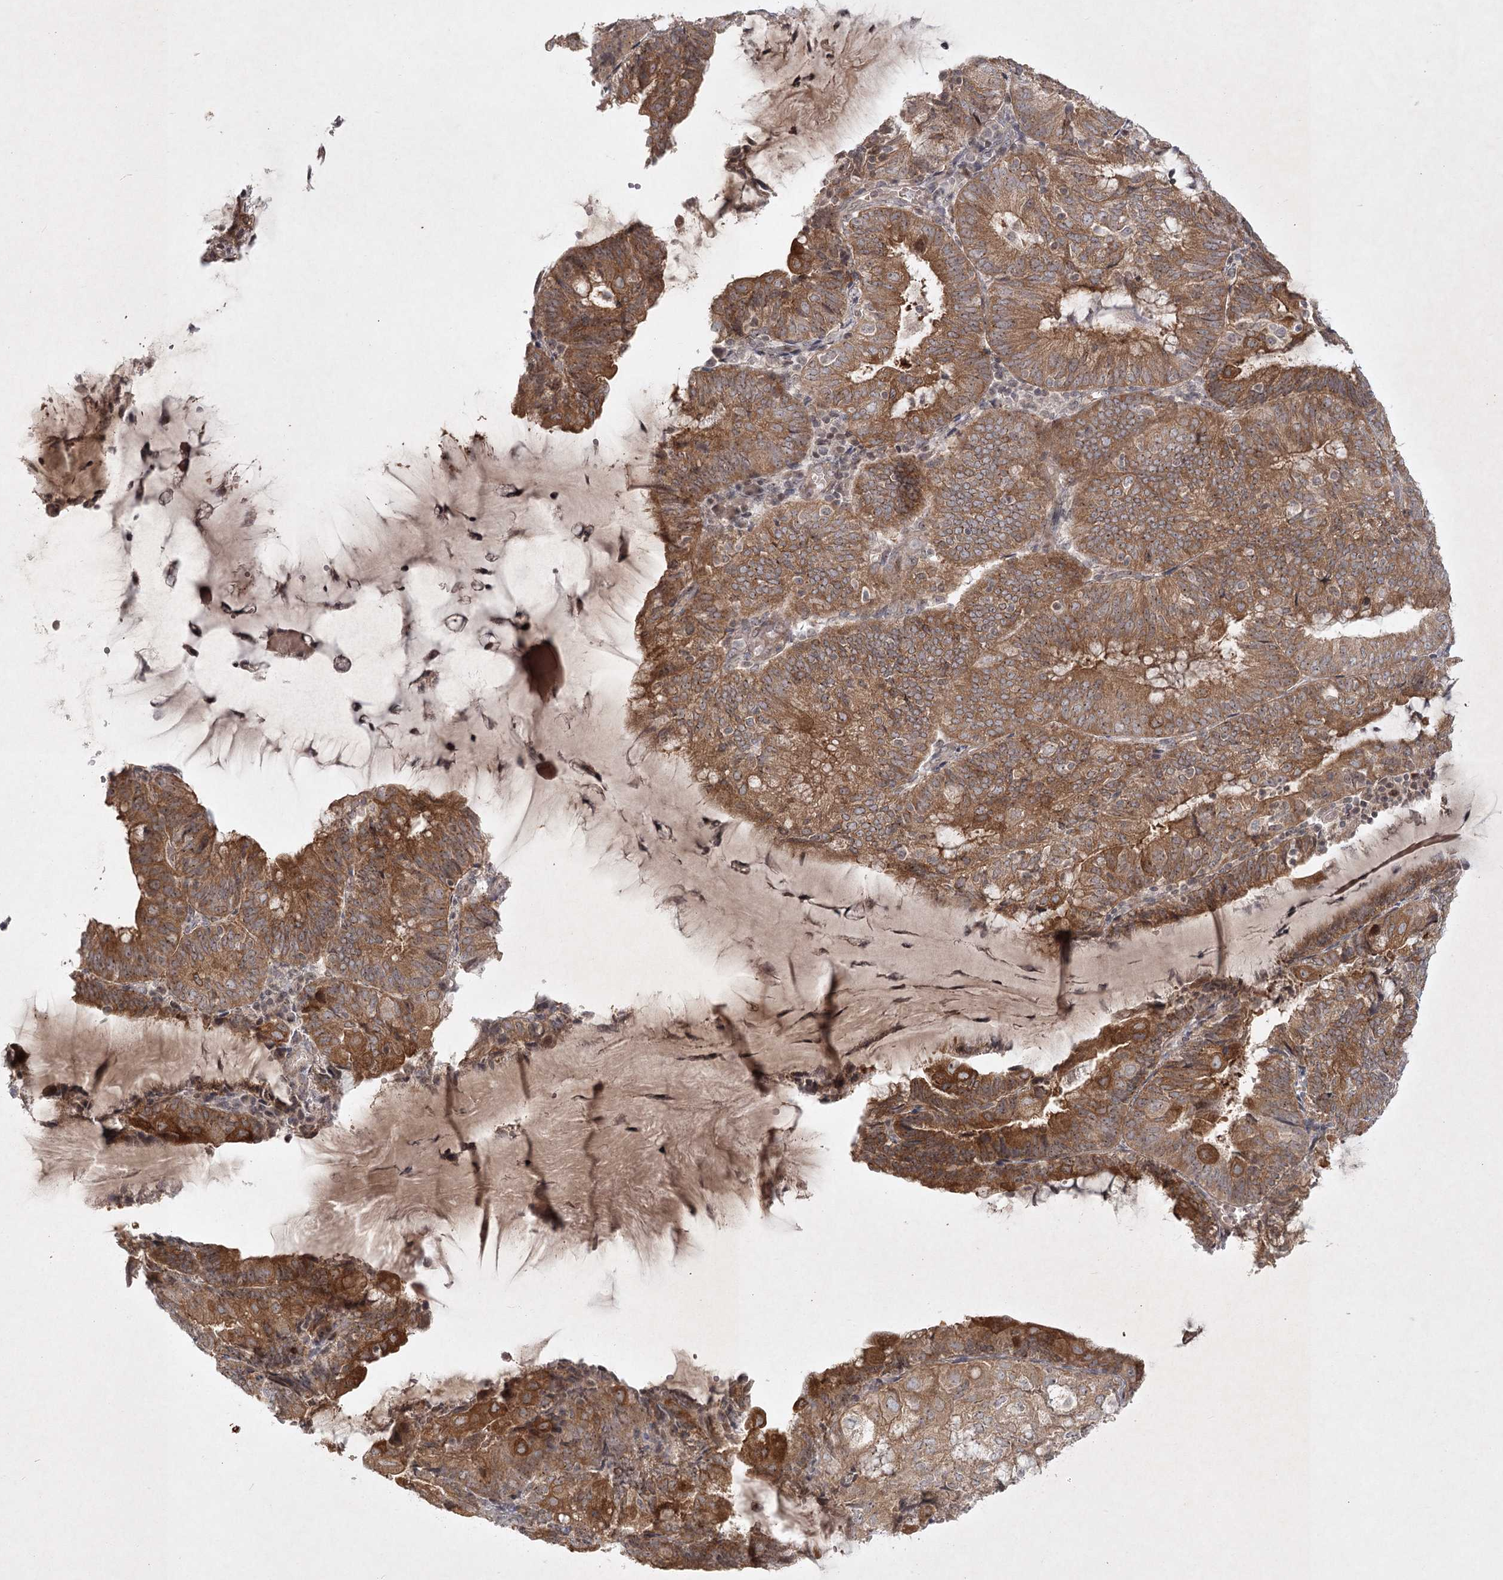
{"staining": {"intensity": "strong", "quantity": ">75%", "location": "cytoplasmic/membranous"}, "tissue": "endometrial cancer", "cell_type": "Tumor cells", "image_type": "cancer", "snomed": [{"axis": "morphology", "description": "Adenocarcinoma, NOS"}, {"axis": "topography", "description": "Endometrium"}], "caption": "Immunohistochemical staining of human endometrial cancer exhibits strong cytoplasmic/membranous protein staining in approximately >75% of tumor cells.", "gene": "SH2D3A", "patient": {"sex": "female", "age": 81}}